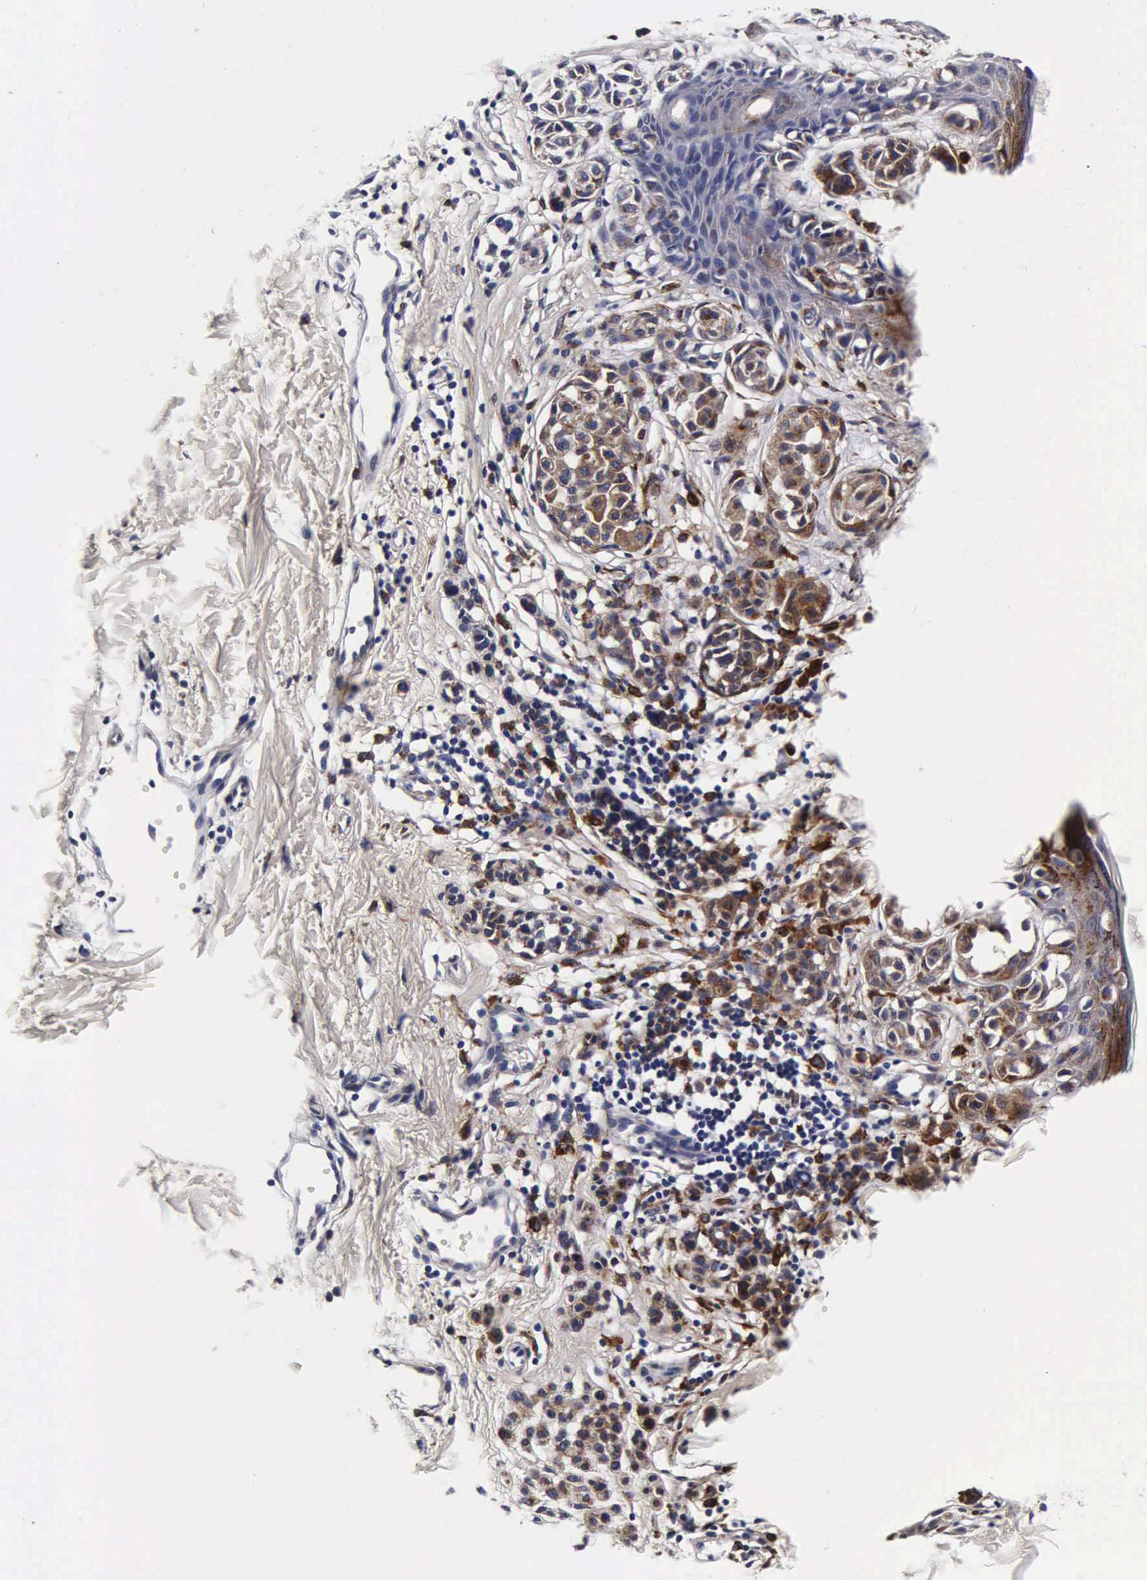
{"staining": {"intensity": "negative", "quantity": "none", "location": "none"}, "tissue": "melanoma", "cell_type": "Tumor cells", "image_type": "cancer", "snomed": [{"axis": "morphology", "description": "Malignant melanoma, NOS"}, {"axis": "topography", "description": "Skin"}], "caption": "The micrograph displays no significant staining in tumor cells of melanoma.", "gene": "CST3", "patient": {"sex": "male", "age": 40}}